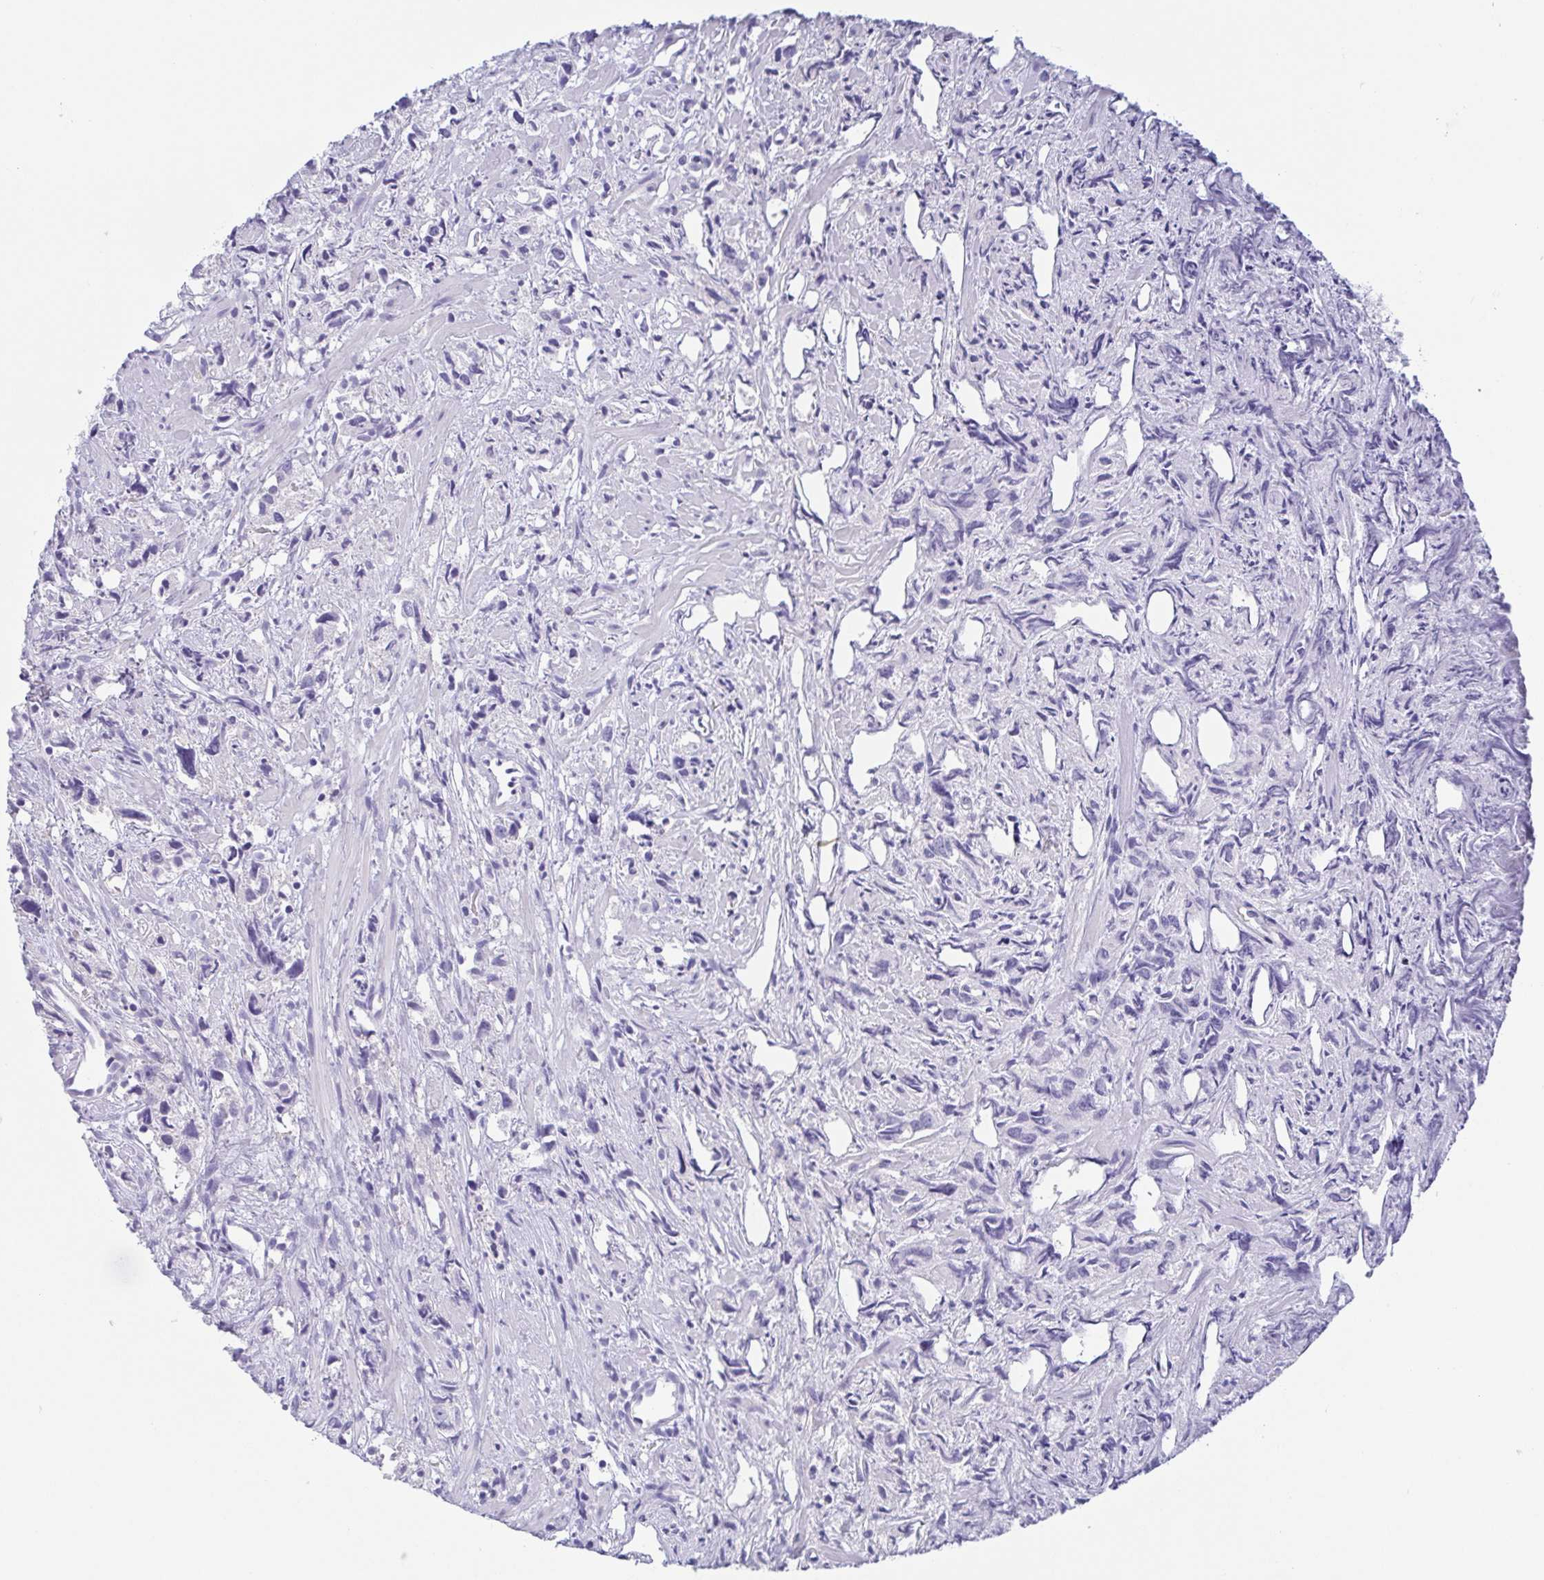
{"staining": {"intensity": "negative", "quantity": "none", "location": "none"}, "tissue": "prostate cancer", "cell_type": "Tumor cells", "image_type": "cancer", "snomed": [{"axis": "morphology", "description": "Adenocarcinoma, High grade"}, {"axis": "topography", "description": "Prostate"}], "caption": "Tumor cells are negative for protein expression in human prostate cancer (high-grade adenocarcinoma).", "gene": "TREH", "patient": {"sex": "male", "age": 58}}